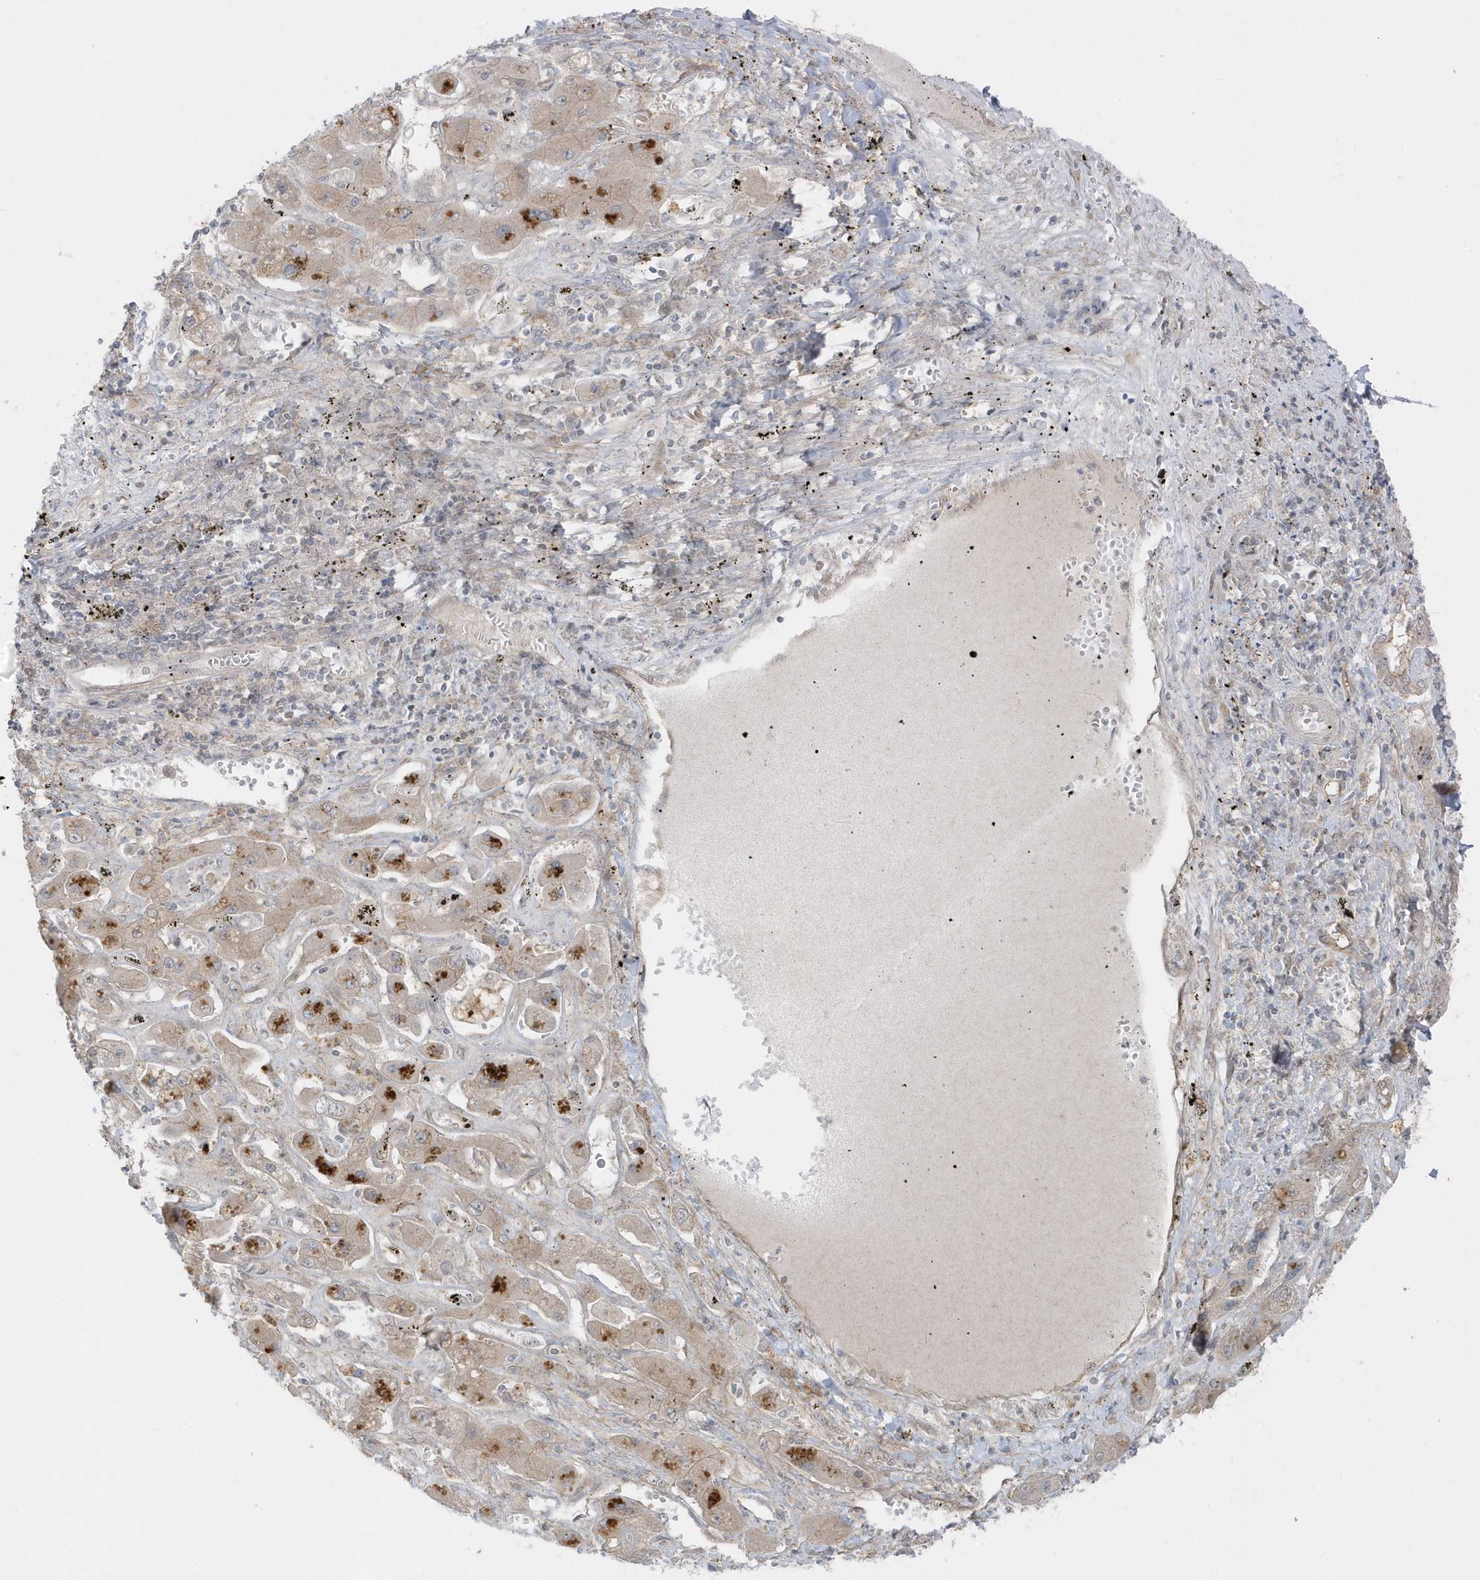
{"staining": {"intensity": "weak", "quantity": ">75%", "location": "cytoplasmic/membranous"}, "tissue": "liver cancer", "cell_type": "Tumor cells", "image_type": "cancer", "snomed": [{"axis": "morphology", "description": "Cholangiocarcinoma"}, {"axis": "topography", "description": "Liver"}], "caption": "There is low levels of weak cytoplasmic/membranous positivity in tumor cells of liver cancer, as demonstrated by immunohistochemical staining (brown color).", "gene": "PARD3B", "patient": {"sex": "male", "age": 67}}